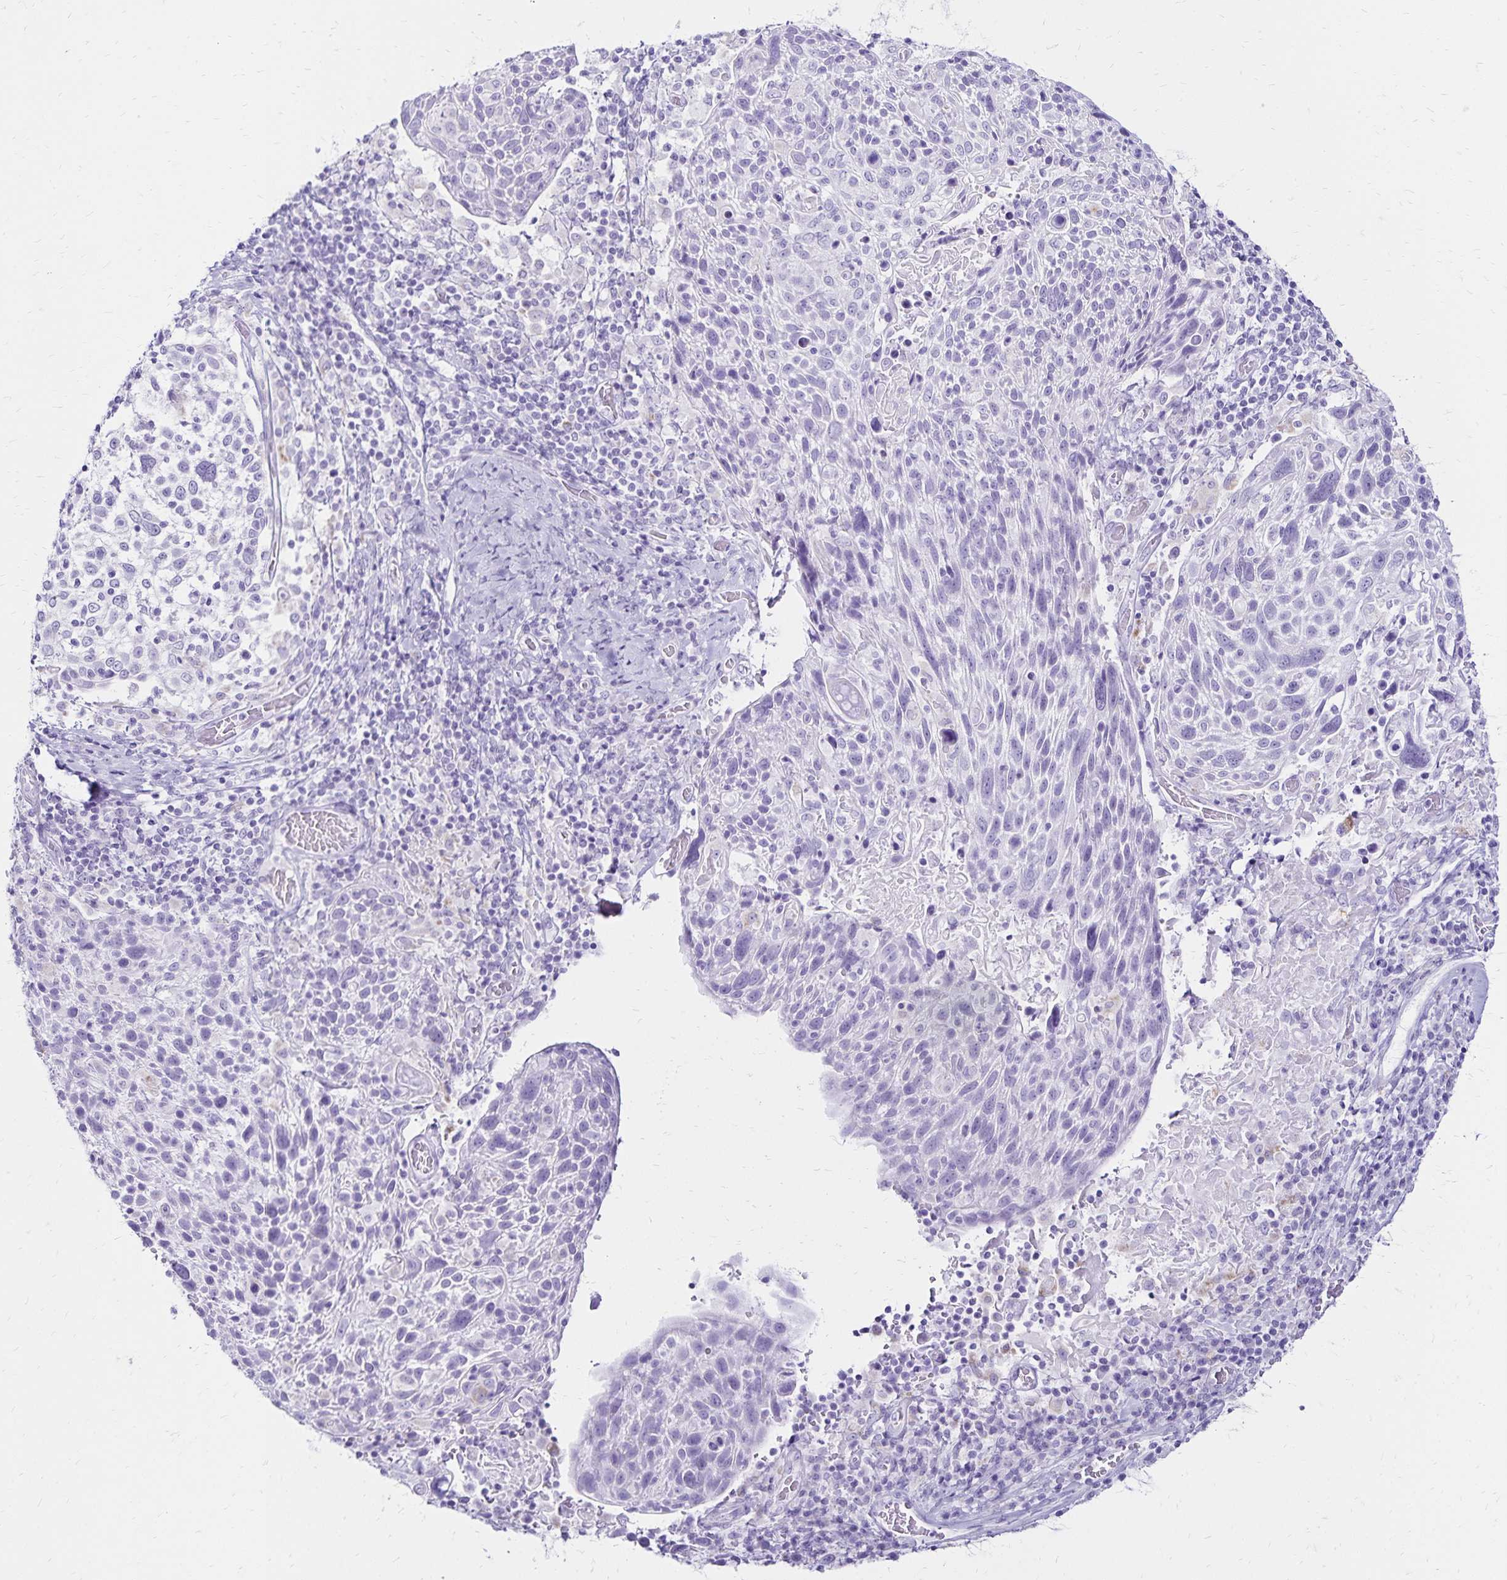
{"staining": {"intensity": "negative", "quantity": "none", "location": "none"}, "tissue": "cervical cancer", "cell_type": "Tumor cells", "image_type": "cancer", "snomed": [{"axis": "morphology", "description": "Squamous cell carcinoma, NOS"}, {"axis": "topography", "description": "Cervix"}], "caption": "Immunohistochemical staining of cervical squamous cell carcinoma displays no significant staining in tumor cells.", "gene": "LIN28B", "patient": {"sex": "female", "age": 61}}